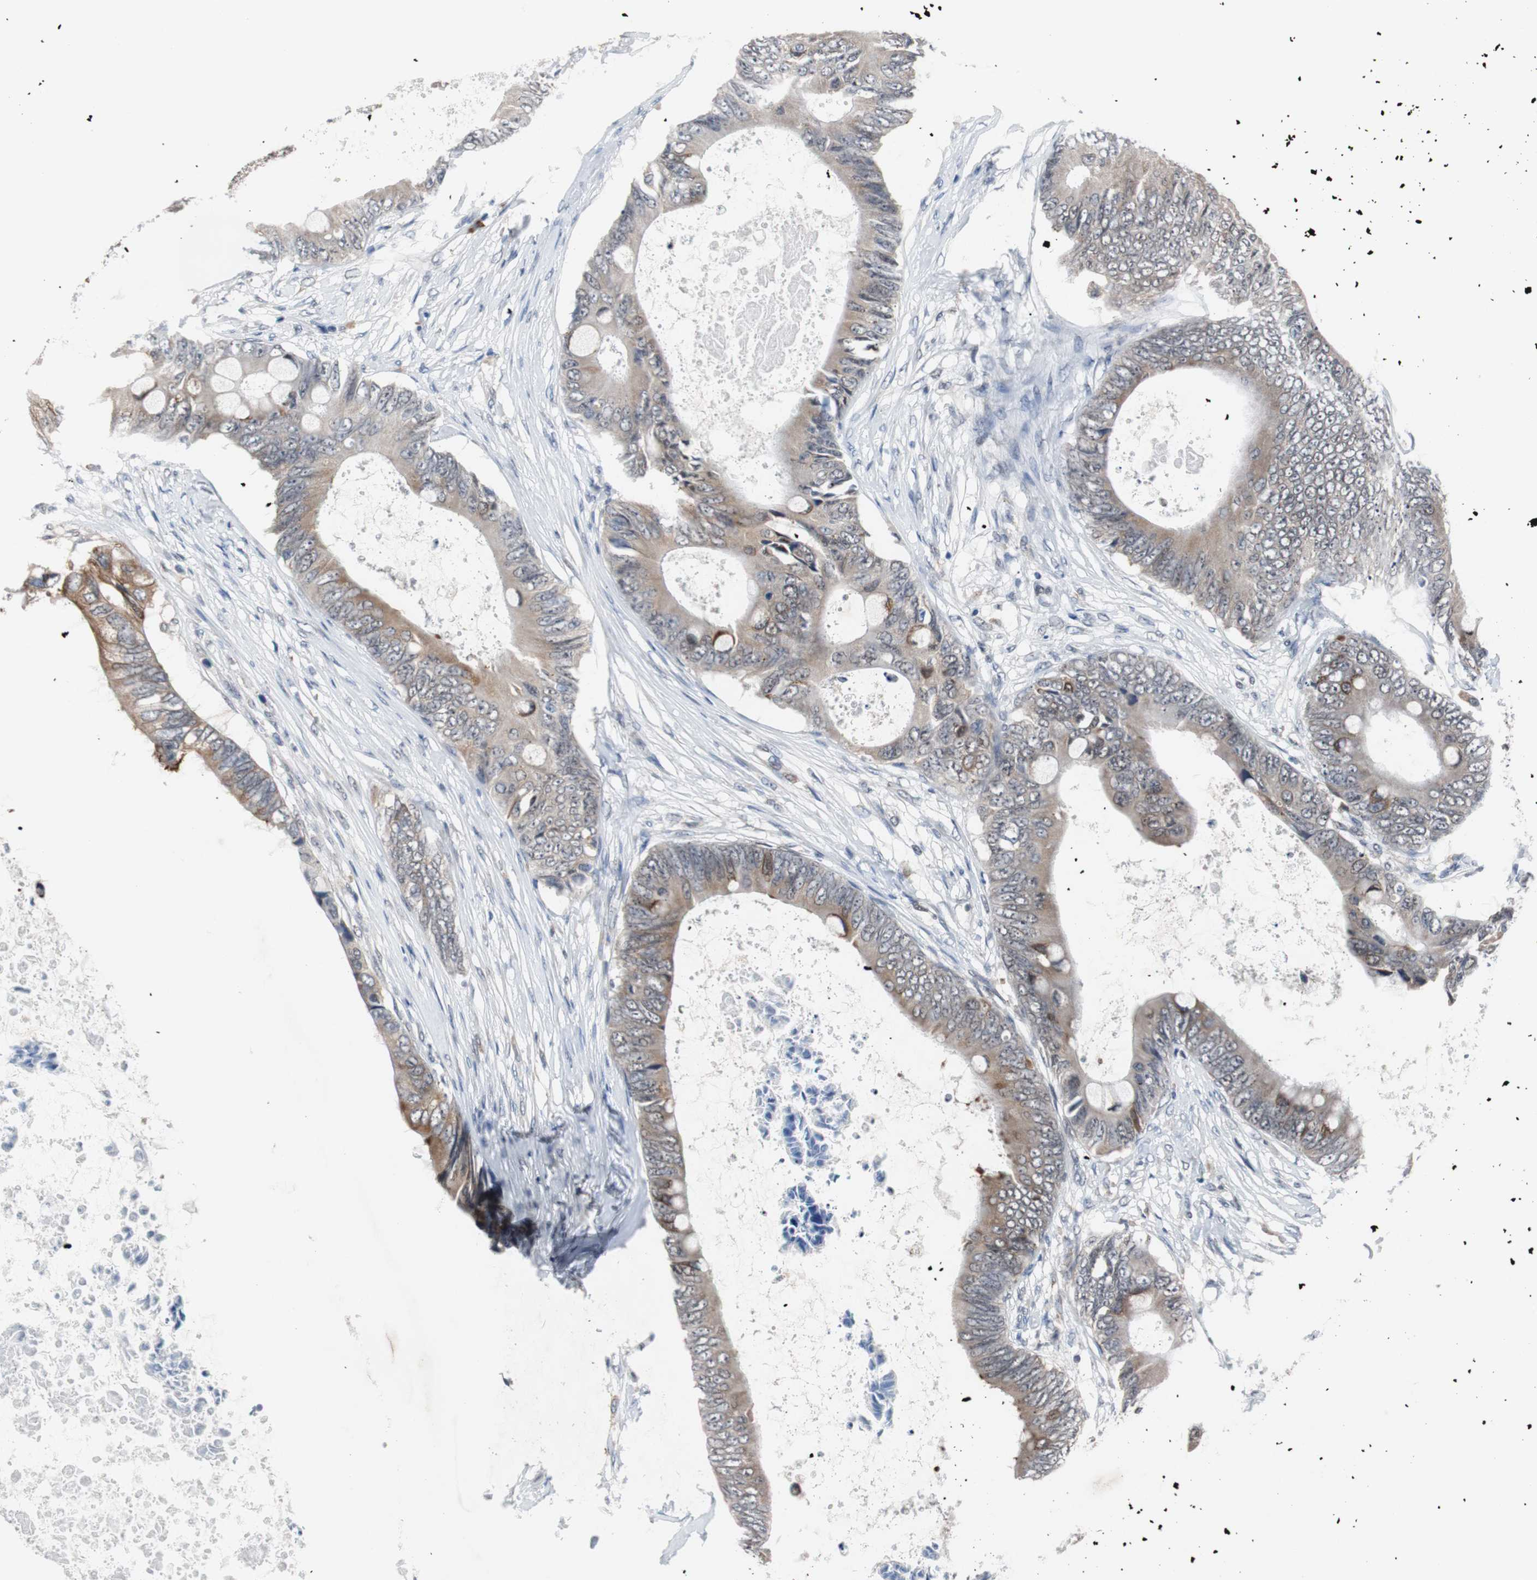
{"staining": {"intensity": "weak", "quantity": ">75%", "location": "cytoplasmic/membranous"}, "tissue": "colorectal cancer", "cell_type": "Tumor cells", "image_type": "cancer", "snomed": [{"axis": "morphology", "description": "Normal tissue, NOS"}, {"axis": "morphology", "description": "Adenocarcinoma, NOS"}, {"axis": "topography", "description": "Rectum"}, {"axis": "topography", "description": "Peripheral nerve tissue"}], "caption": "Immunohistochemical staining of human colorectal adenocarcinoma displays weak cytoplasmic/membranous protein expression in about >75% of tumor cells. Using DAB (3,3'-diaminobenzidine) (brown) and hematoxylin (blue) stains, captured at high magnification using brightfield microscopy.", "gene": "USP28", "patient": {"sex": "female", "age": 77}}